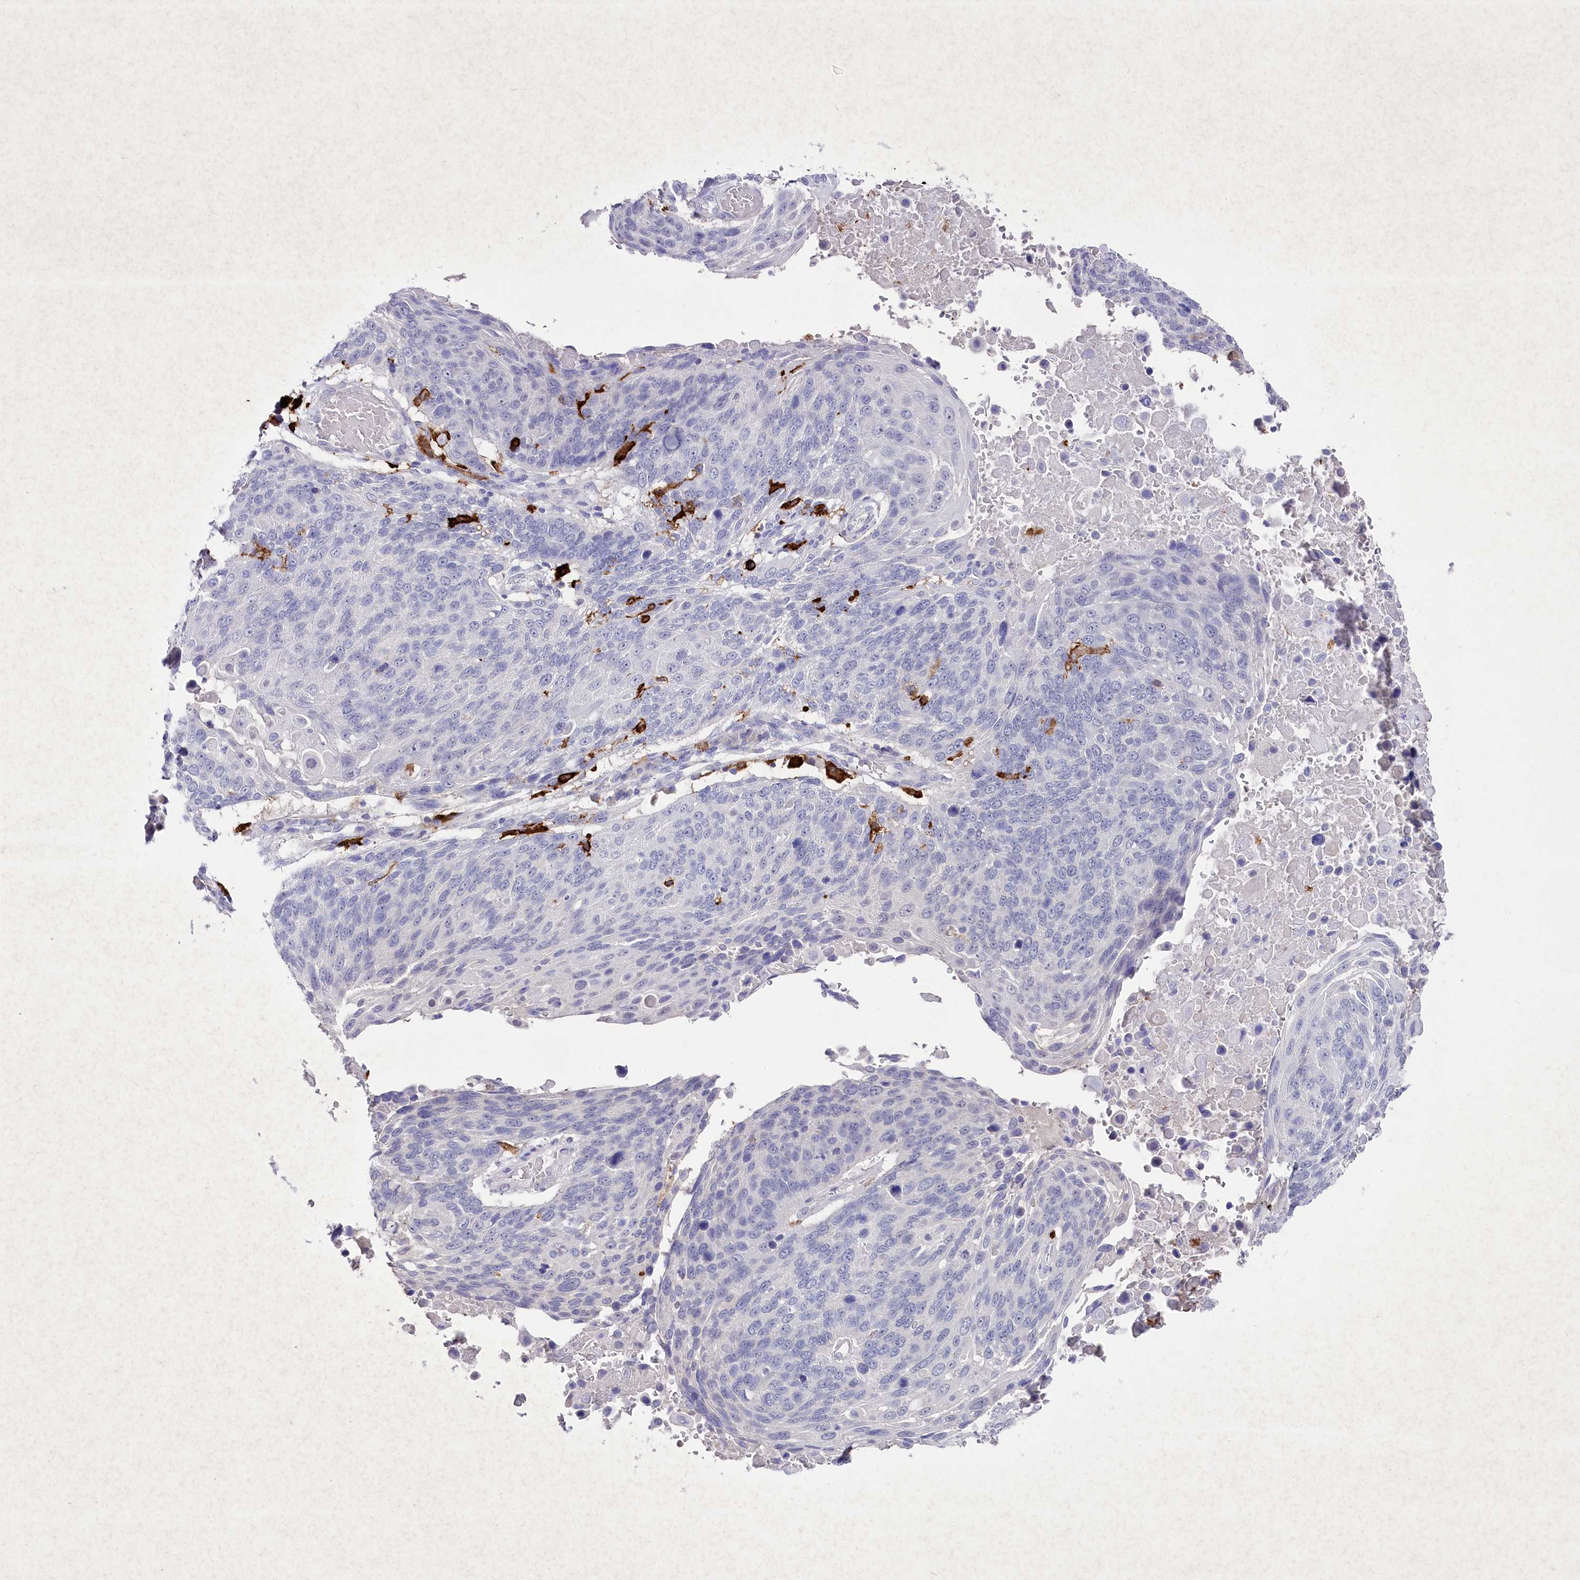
{"staining": {"intensity": "negative", "quantity": "none", "location": "none"}, "tissue": "lung cancer", "cell_type": "Tumor cells", "image_type": "cancer", "snomed": [{"axis": "morphology", "description": "Squamous cell carcinoma, NOS"}, {"axis": "topography", "description": "Lung"}], "caption": "Tumor cells are negative for protein expression in human lung cancer.", "gene": "CLEC4M", "patient": {"sex": "male", "age": 66}}